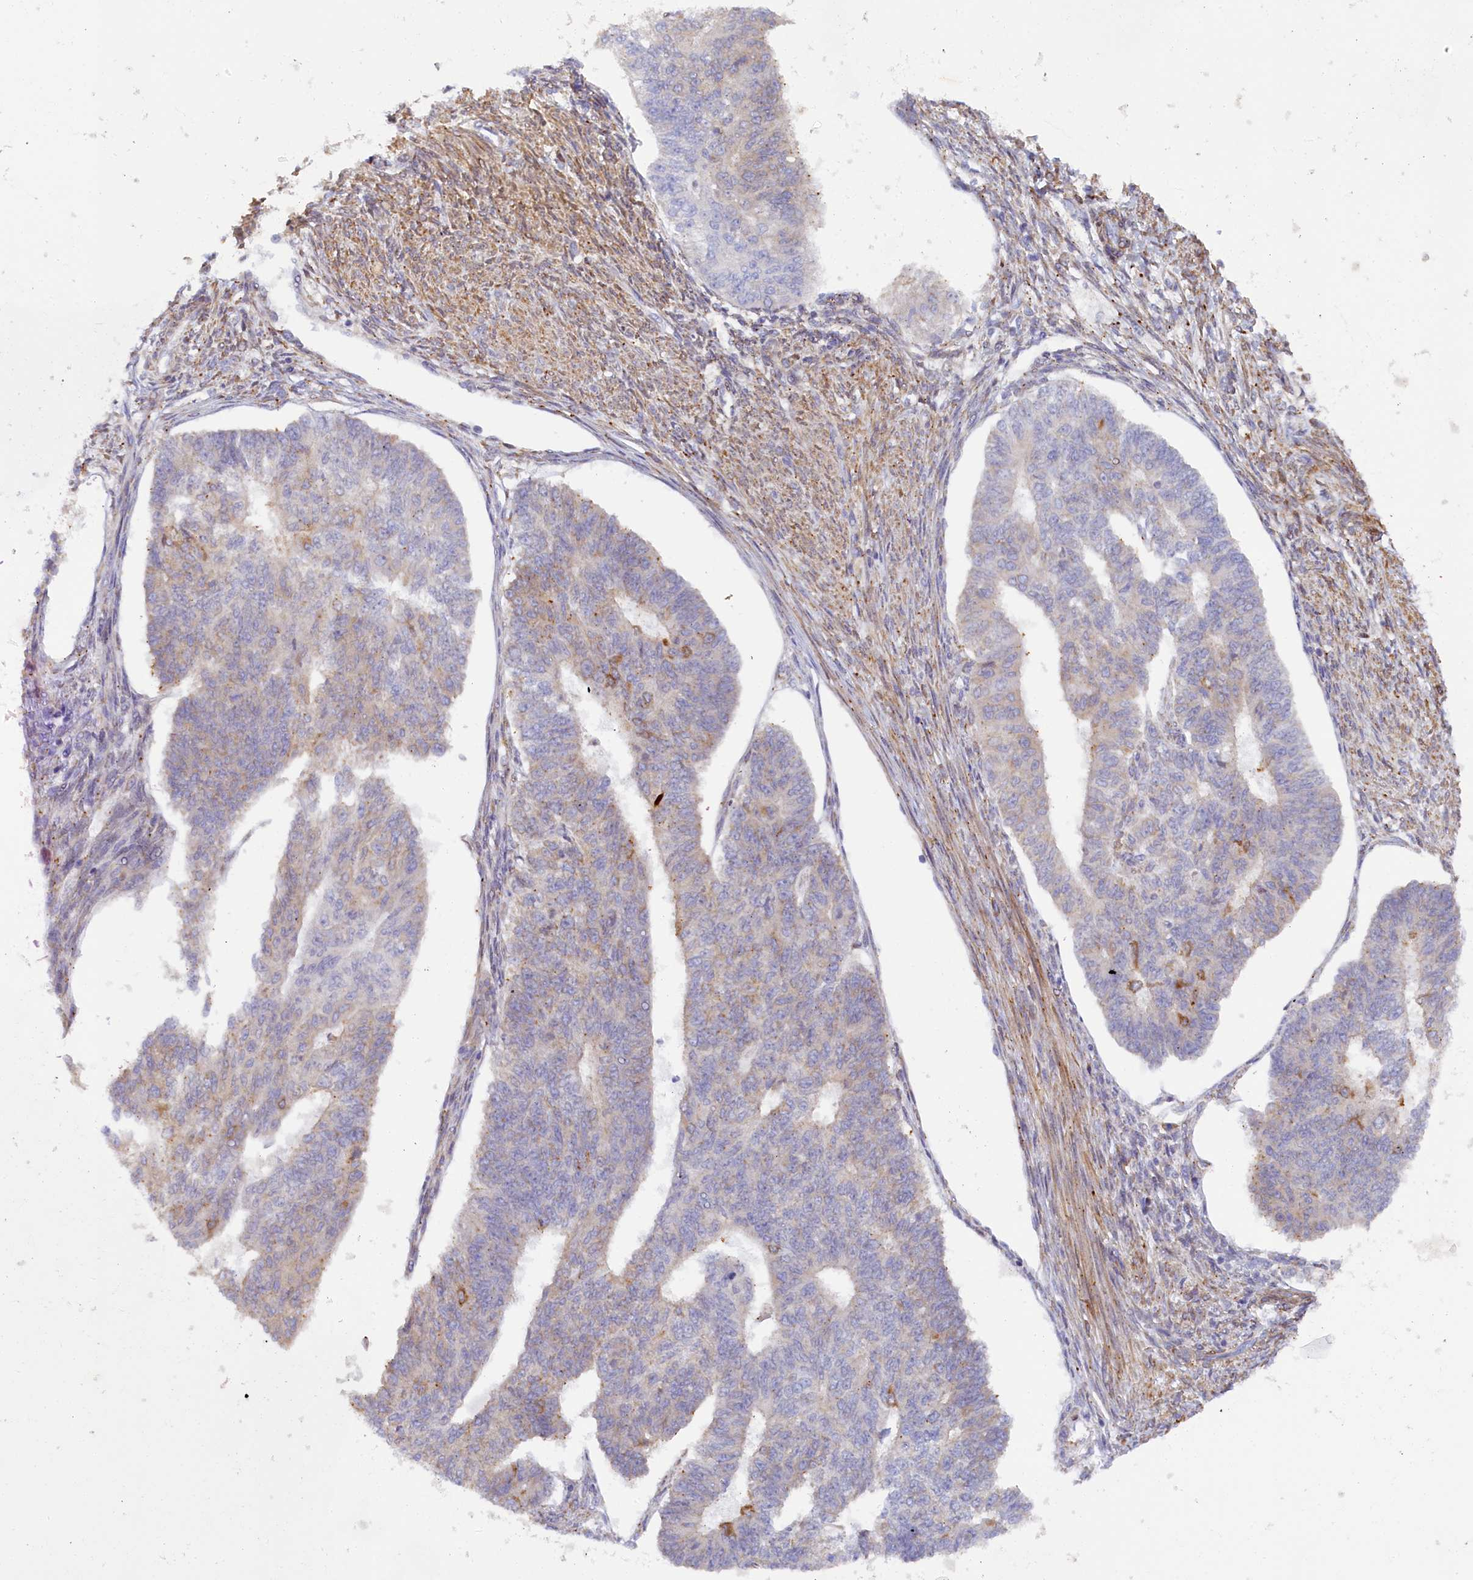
{"staining": {"intensity": "strong", "quantity": "<25%", "location": "cytoplasmic/membranous"}, "tissue": "endometrial cancer", "cell_type": "Tumor cells", "image_type": "cancer", "snomed": [{"axis": "morphology", "description": "Adenocarcinoma, NOS"}, {"axis": "topography", "description": "Endometrium"}], "caption": "Immunohistochemical staining of endometrial adenocarcinoma reveals strong cytoplasmic/membranous protein staining in approximately <25% of tumor cells.", "gene": "POGLUT3", "patient": {"sex": "female", "age": 32}}